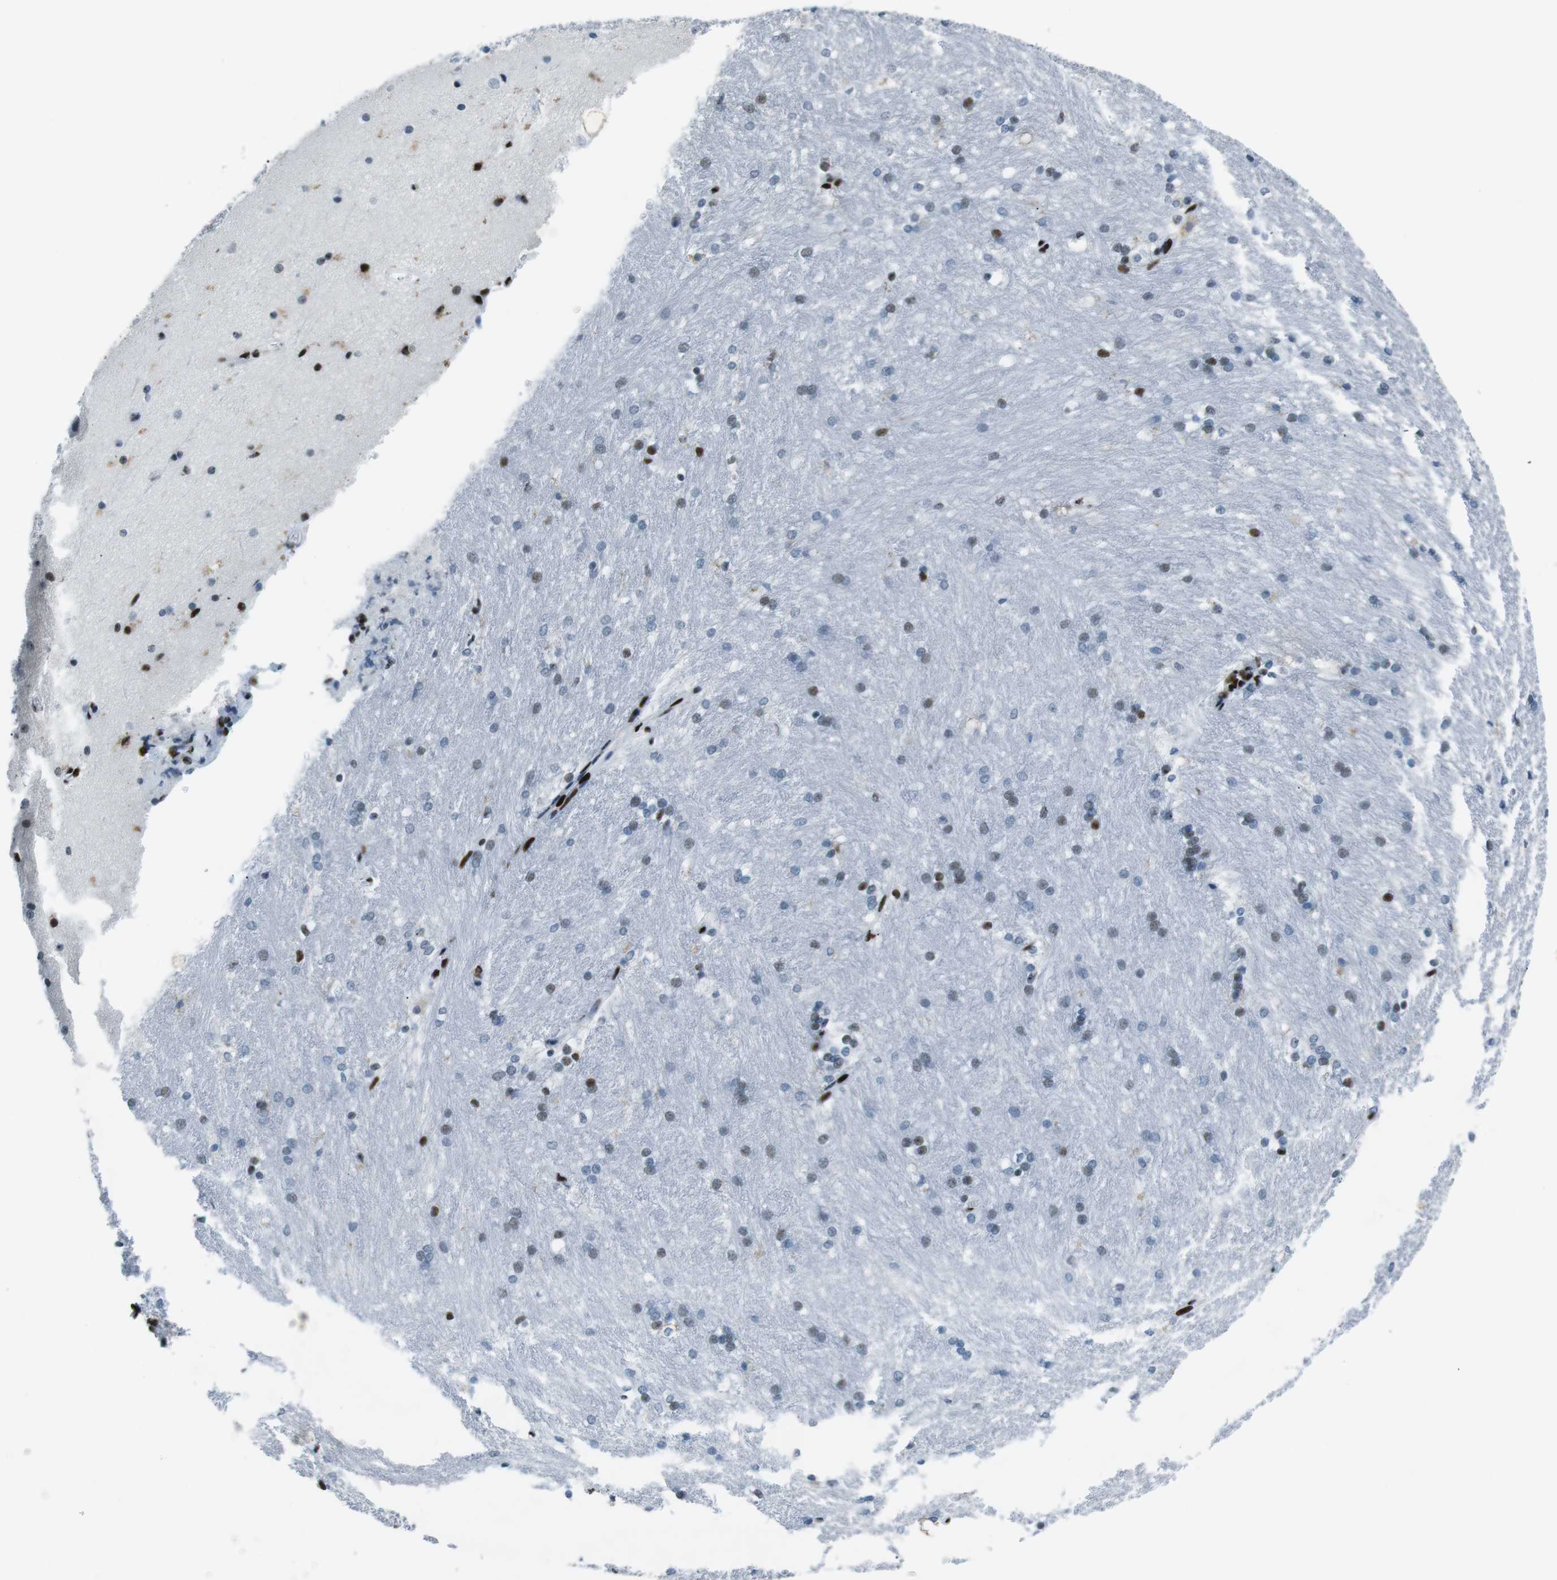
{"staining": {"intensity": "moderate", "quantity": "<25%", "location": "nuclear"}, "tissue": "caudate", "cell_type": "Glial cells", "image_type": "normal", "snomed": [{"axis": "morphology", "description": "Normal tissue, NOS"}, {"axis": "topography", "description": "Lateral ventricle wall"}], "caption": "A photomicrograph of human caudate stained for a protein shows moderate nuclear brown staining in glial cells.", "gene": "PML", "patient": {"sex": "female", "age": 19}}